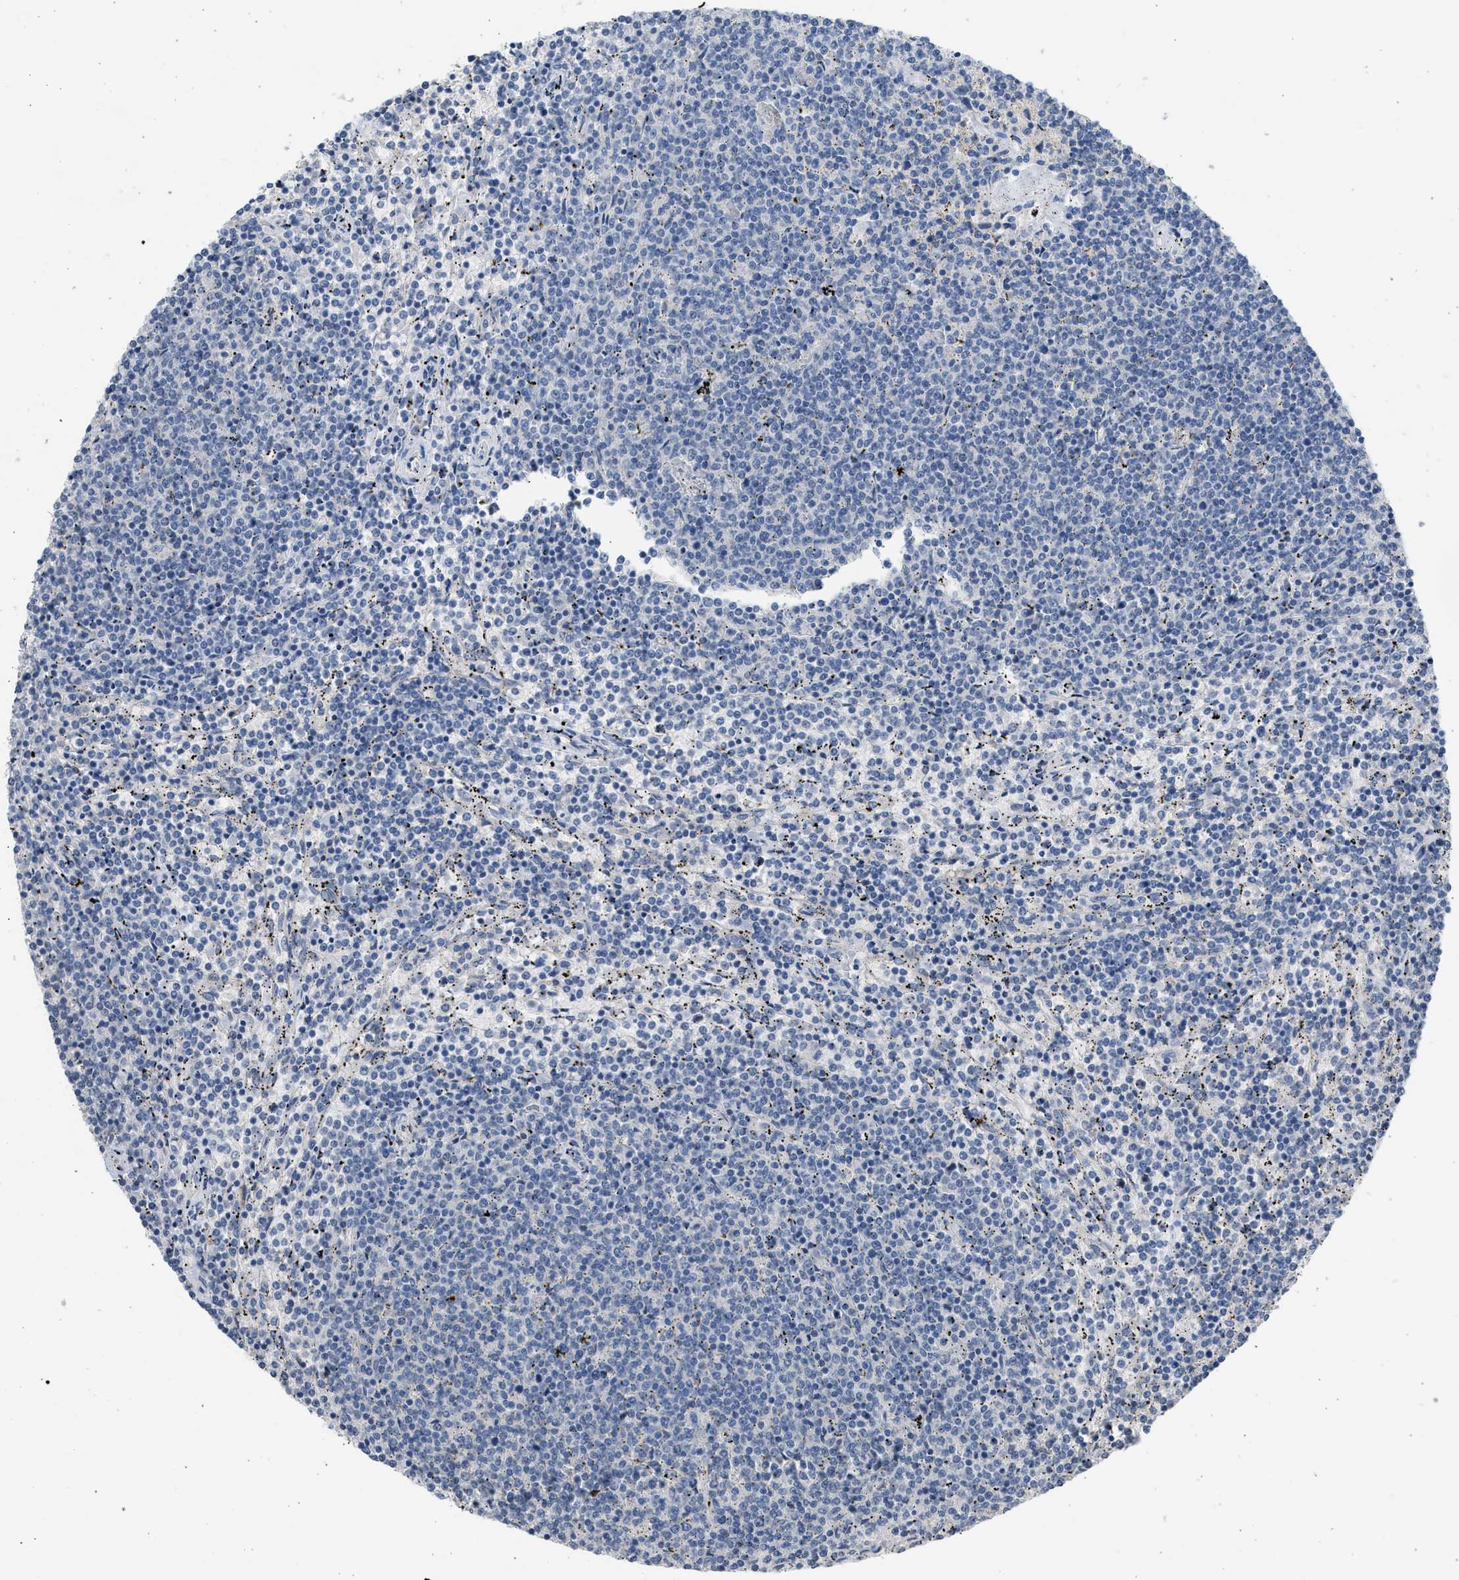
{"staining": {"intensity": "negative", "quantity": "none", "location": "none"}, "tissue": "lymphoma", "cell_type": "Tumor cells", "image_type": "cancer", "snomed": [{"axis": "morphology", "description": "Malignant lymphoma, non-Hodgkin's type, Low grade"}, {"axis": "topography", "description": "Spleen"}], "caption": "Immunohistochemistry (IHC) image of neoplastic tissue: lymphoma stained with DAB (3,3'-diaminobenzidine) shows no significant protein staining in tumor cells. (Stains: DAB (3,3'-diaminobenzidine) immunohistochemistry (IHC) with hematoxylin counter stain, Microscopy: brightfield microscopy at high magnification).", "gene": "SULT2A1", "patient": {"sex": "female", "age": 50}}